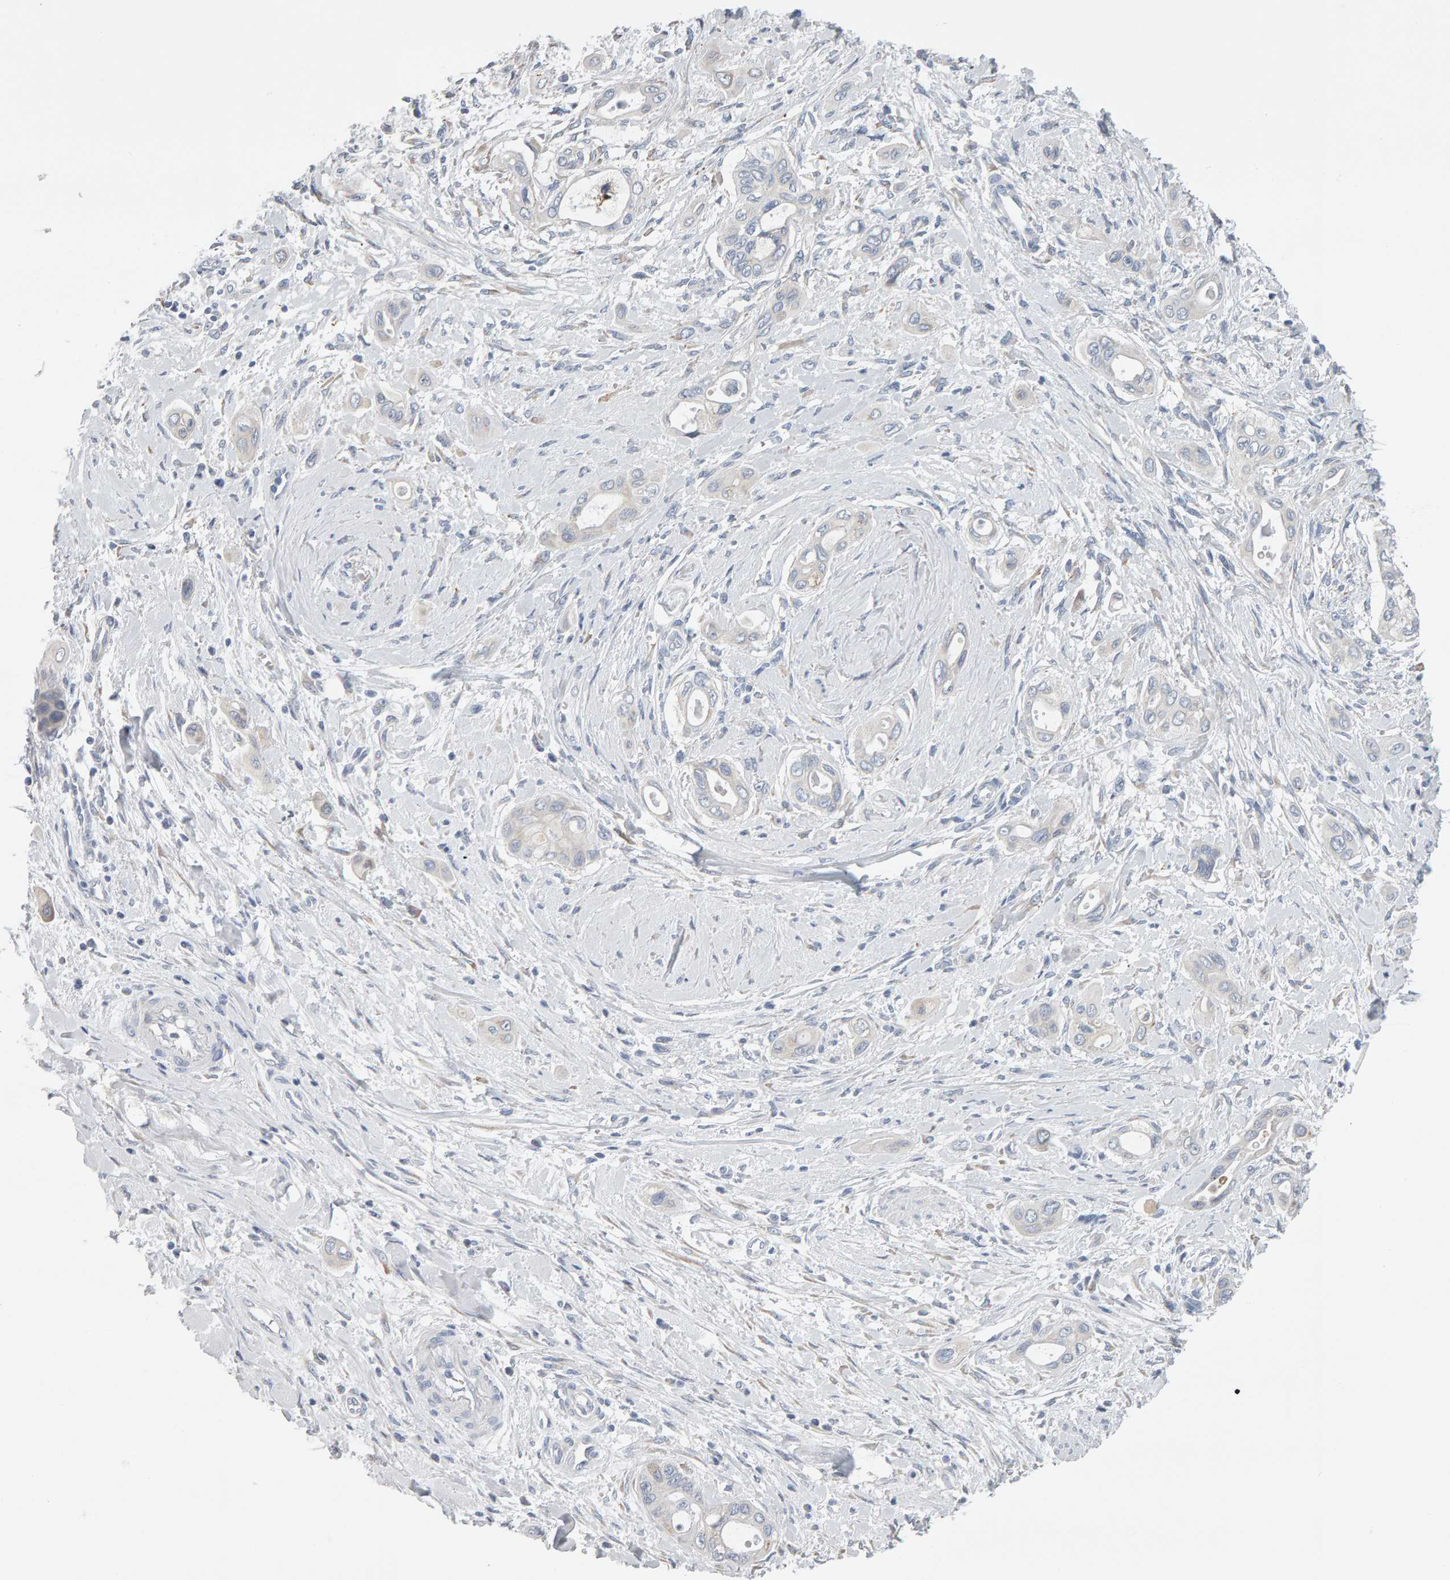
{"staining": {"intensity": "negative", "quantity": "none", "location": "none"}, "tissue": "pancreatic cancer", "cell_type": "Tumor cells", "image_type": "cancer", "snomed": [{"axis": "morphology", "description": "Adenocarcinoma, NOS"}, {"axis": "topography", "description": "Pancreas"}], "caption": "DAB (3,3'-diaminobenzidine) immunohistochemical staining of pancreatic cancer exhibits no significant positivity in tumor cells.", "gene": "ADHFE1", "patient": {"sex": "male", "age": 59}}